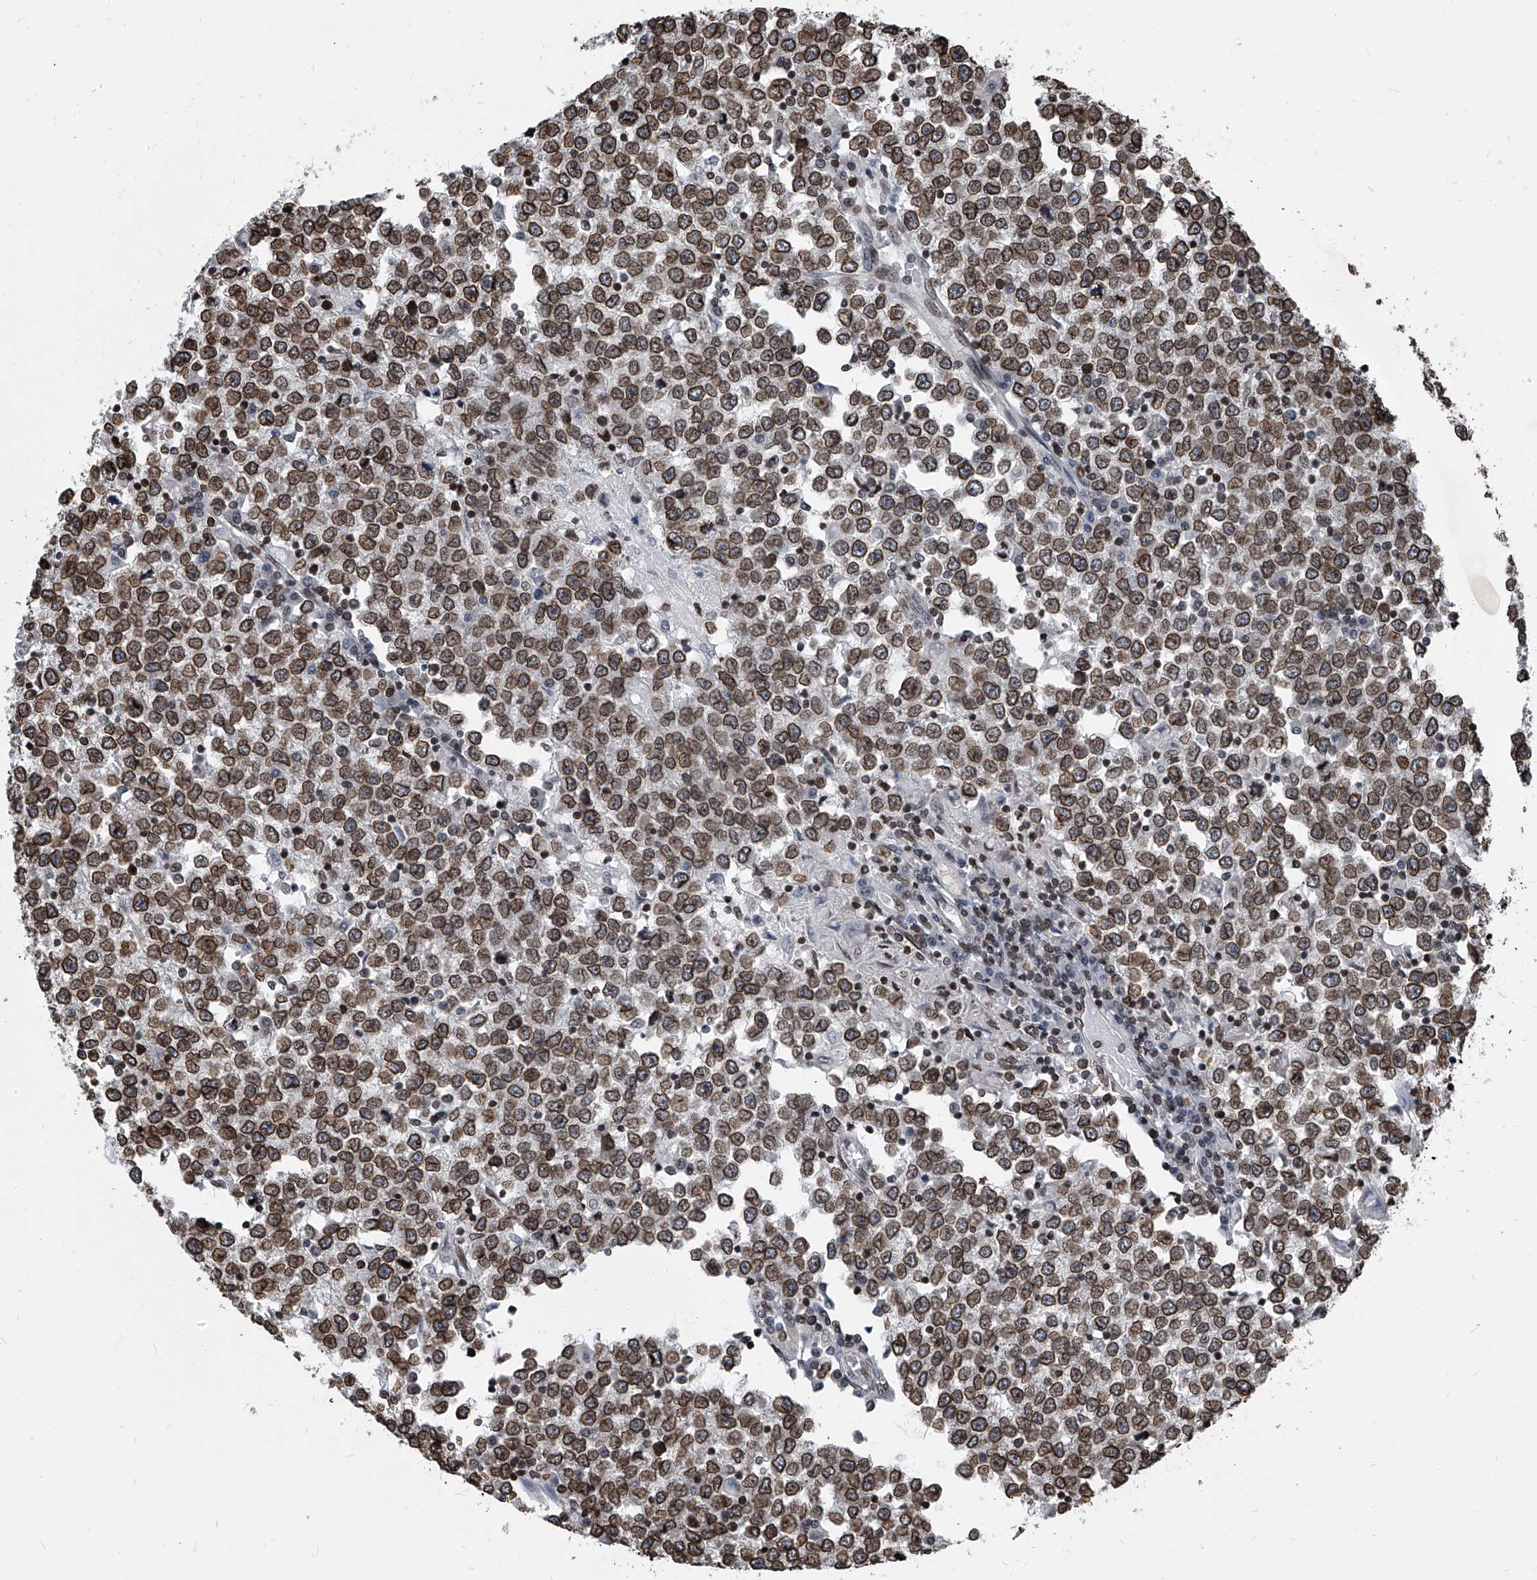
{"staining": {"intensity": "moderate", "quantity": ">75%", "location": "cytoplasmic/membranous,nuclear"}, "tissue": "testis cancer", "cell_type": "Tumor cells", "image_type": "cancer", "snomed": [{"axis": "morphology", "description": "Seminoma, NOS"}, {"axis": "topography", "description": "Testis"}], "caption": "Testis cancer stained with DAB IHC shows medium levels of moderate cytoplasmic/membranous and nuclear expression in approximately >75% of tumor cells.", "gene": "PHF20", "patient": {"sex": "male", "age": 65}}